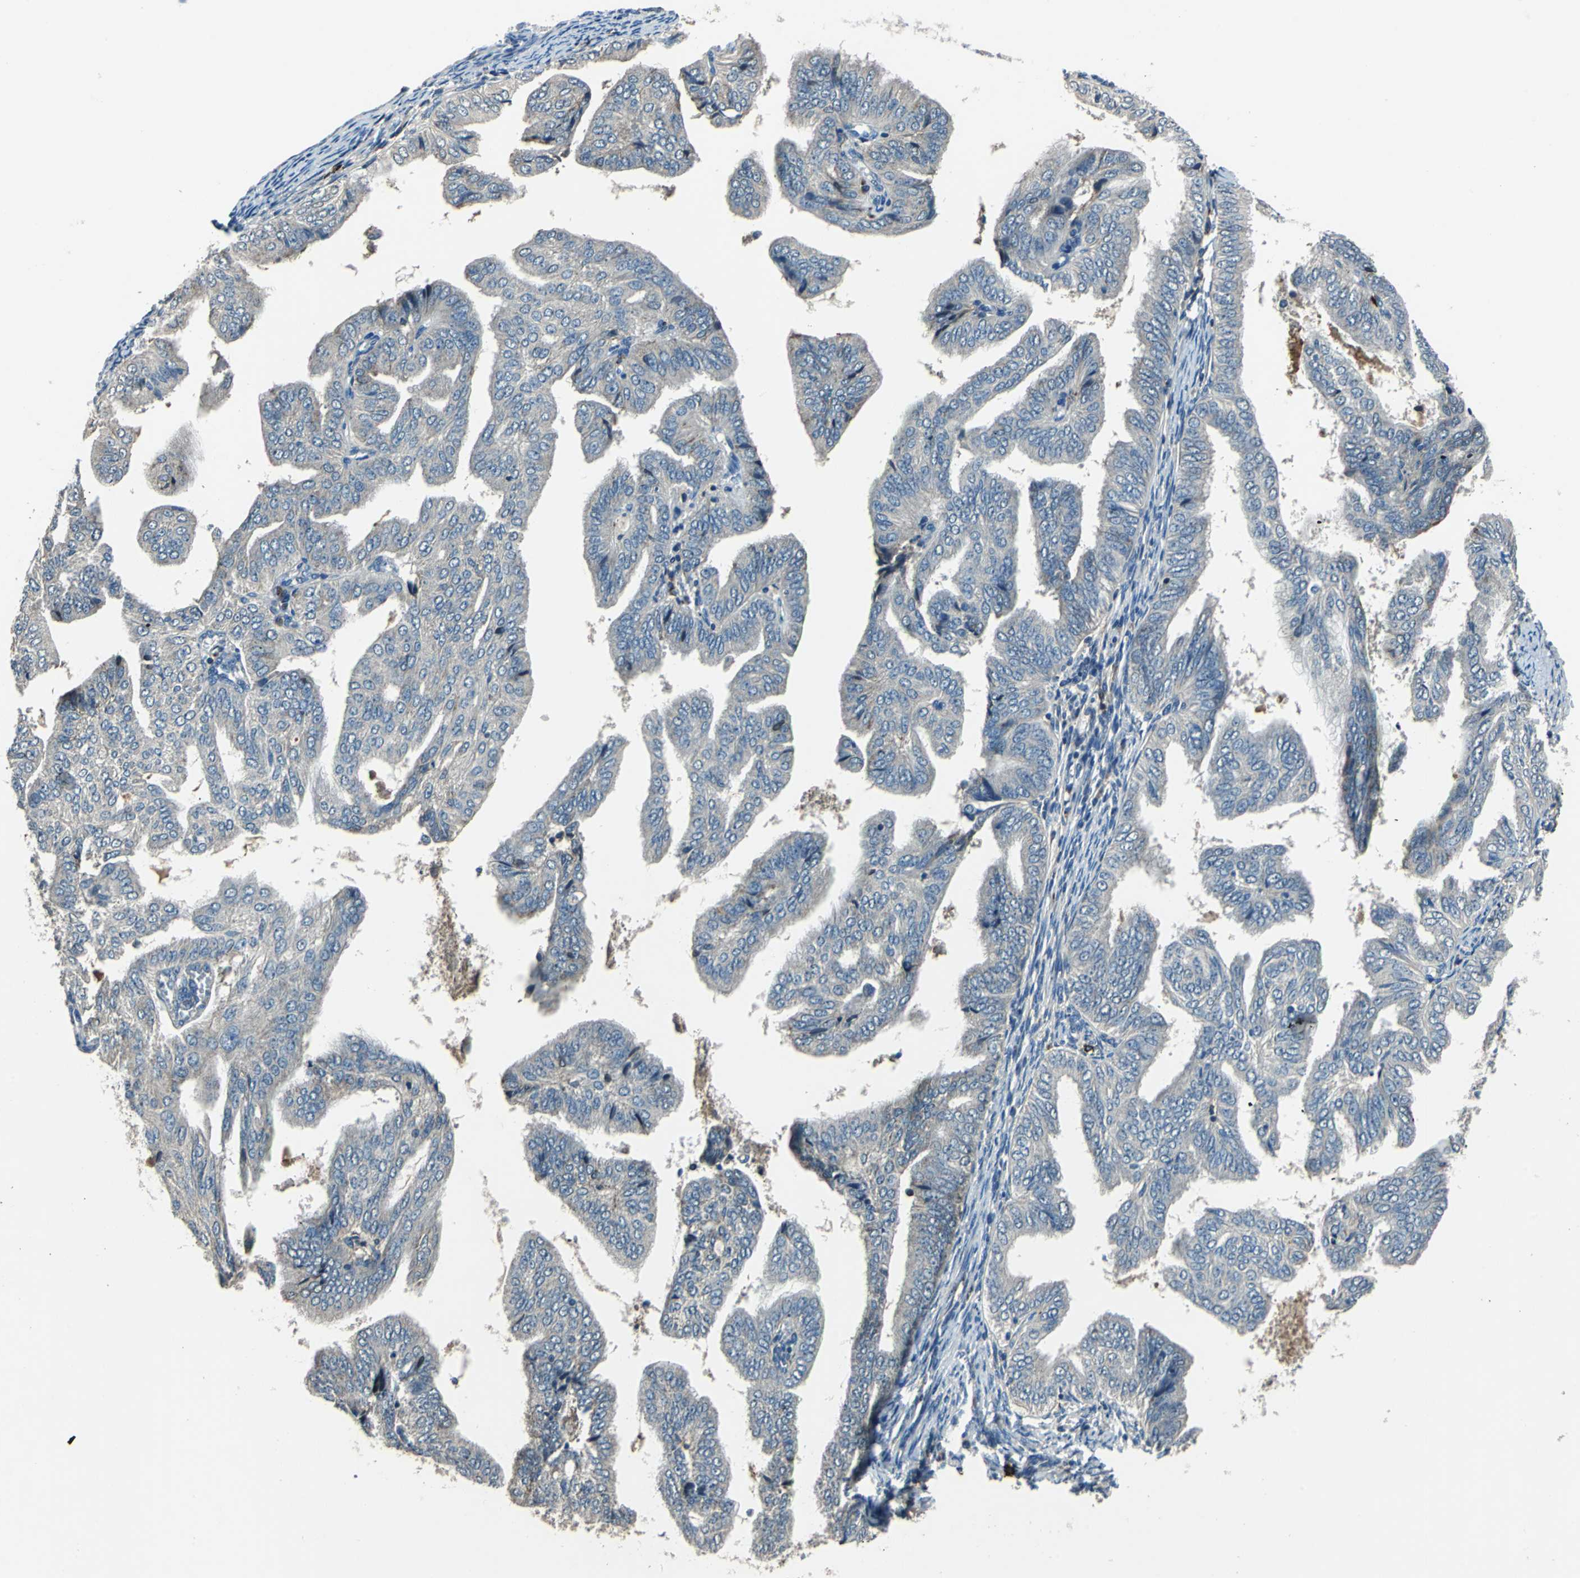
{"staining": {"intensity": "weak", "quantity": "<25%", "location": "cytoplasmic/membranous"}, "tissue": "endometrial cancer", "cell_type": "Tumor cells", "image_type": "cancer", "snomed": [{"axis": "morphology", "description": "Adenocarcinoma, NOS"}, {"axis": "topography", "description": "Endometrium"}], "caption": "A high-resolution micrograph shows immunohistochemistry staining of adenocarcinoma (endometrial), which exhibits no significant expression in tumor cells.", "gene": "SLC19A2", "patient": {"sex": "female", "age": 58}}